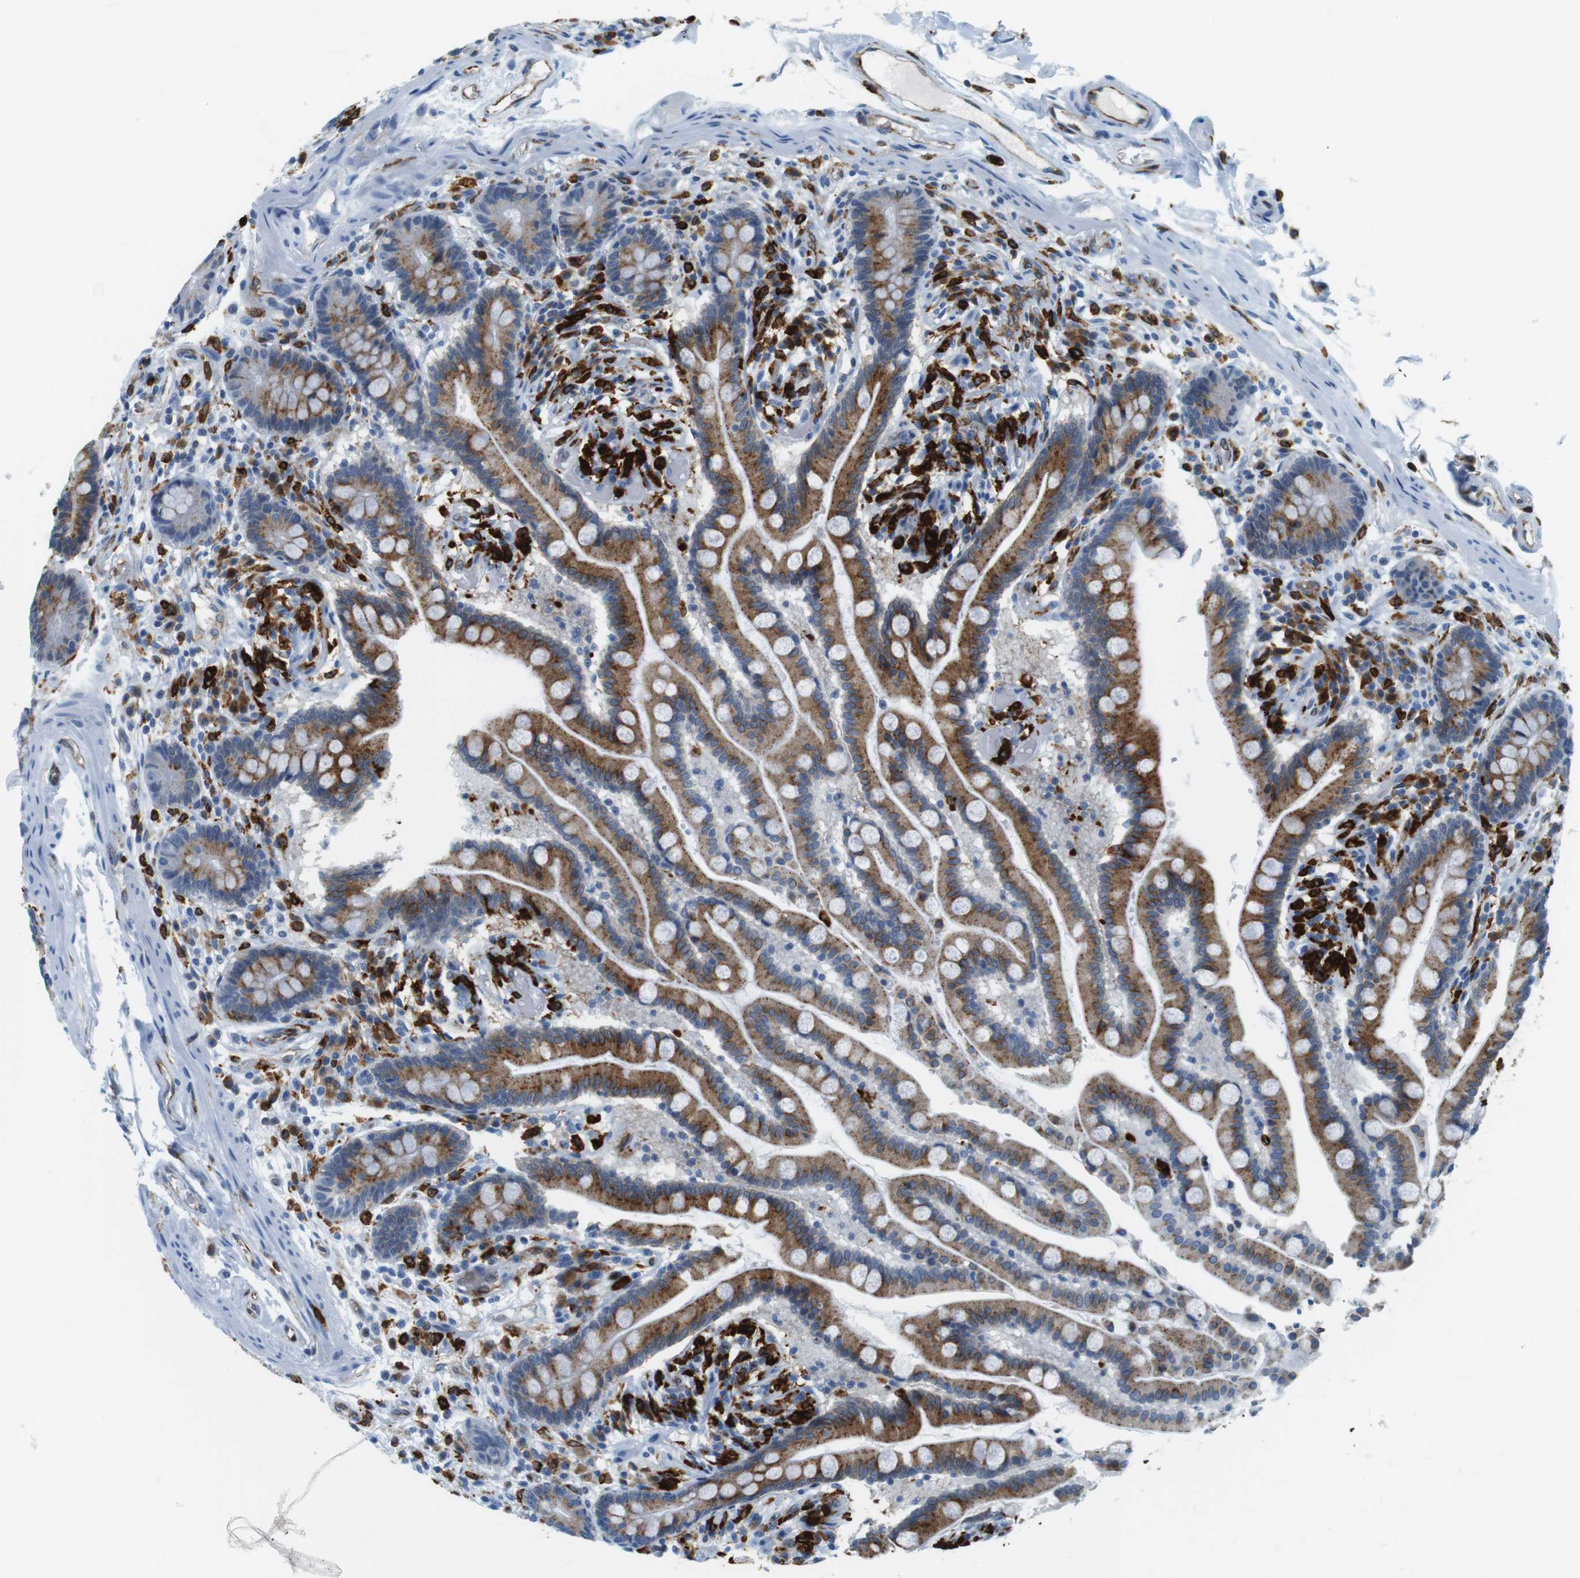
{"staining": {"intensity": "moderate", "quantity": "25%-75%", "location": "cytoplasmic/membranous,nuclear"}, "tissue": "colon", "cell_type": "Endothelial cells", "image_type": "normal", "snomed": [{"axis": "morphology", "description": "Normal tissue, NOS"}, {"axis": "topography", "description": "Colon"}], "caption": "Immunohistochemical staining of benign human colon demonstrates moderate cytoplasmic/membranous,nuclear protein expression in about 25%-75% of endothelial cells.", "gene": "CIITA", "patient": {"sex": "male", "age": 73}}